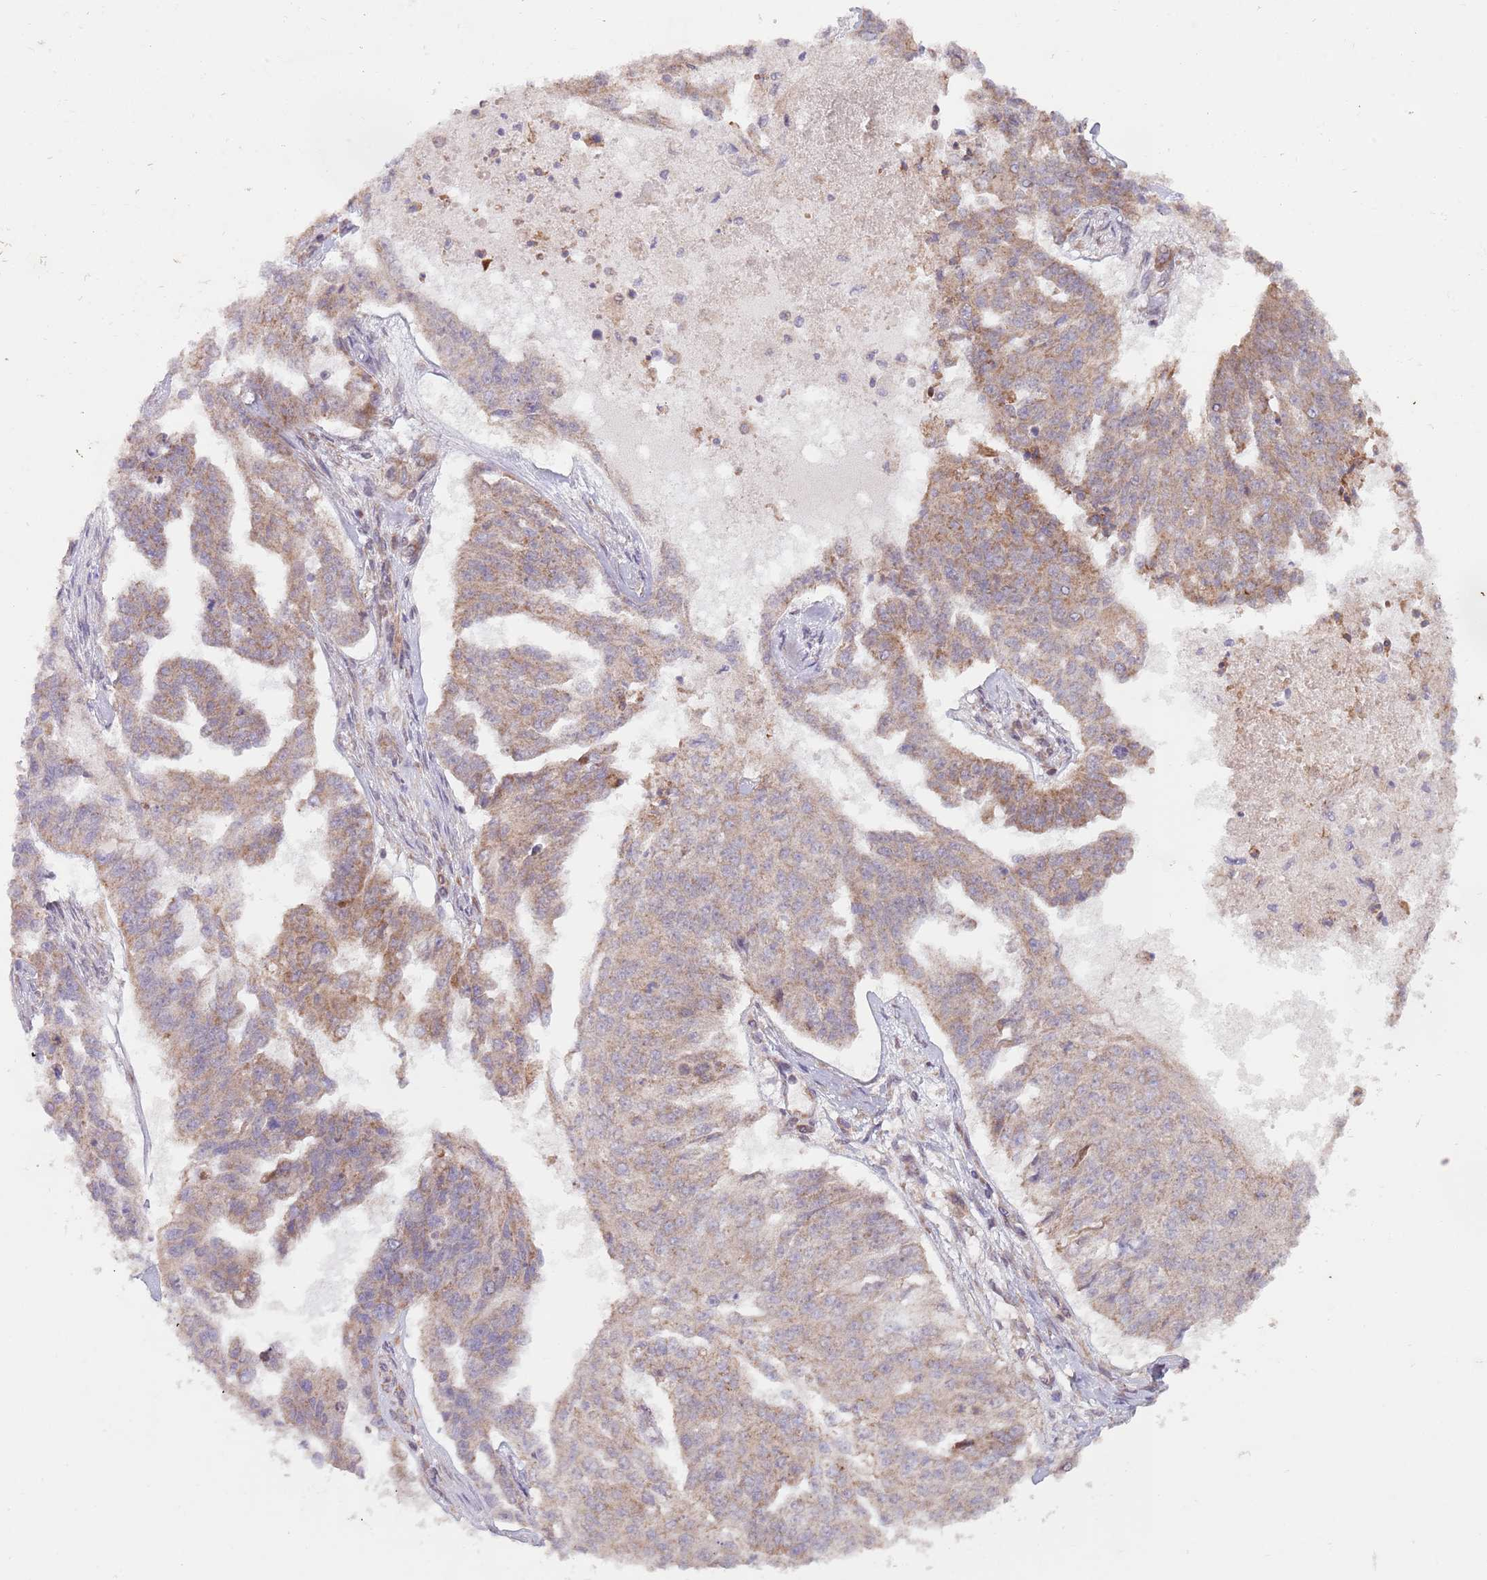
{"staining": {"intensity": "moderate", "quantity": "25%-75%", "location": "cytoplasmic/membranous"}, "tissue": "ovarian cancer", "cell_type": "Tumor cells", "image_type": "cancer", "snomed": [{"axis": "morphology", "description": "Cystadenocarcinoma, serous, NOS"}, {"axis": "topography", "description": "Ovary"}], "caption": "Immunohistochemical staining of ovarian cancer reveals medium levels of moderate cytoplasmic/membranous protein staining in approximately 25%-75% of tumor cells.", "gene": "CHD9", "patient": {"sex": "female", "age": 58}}